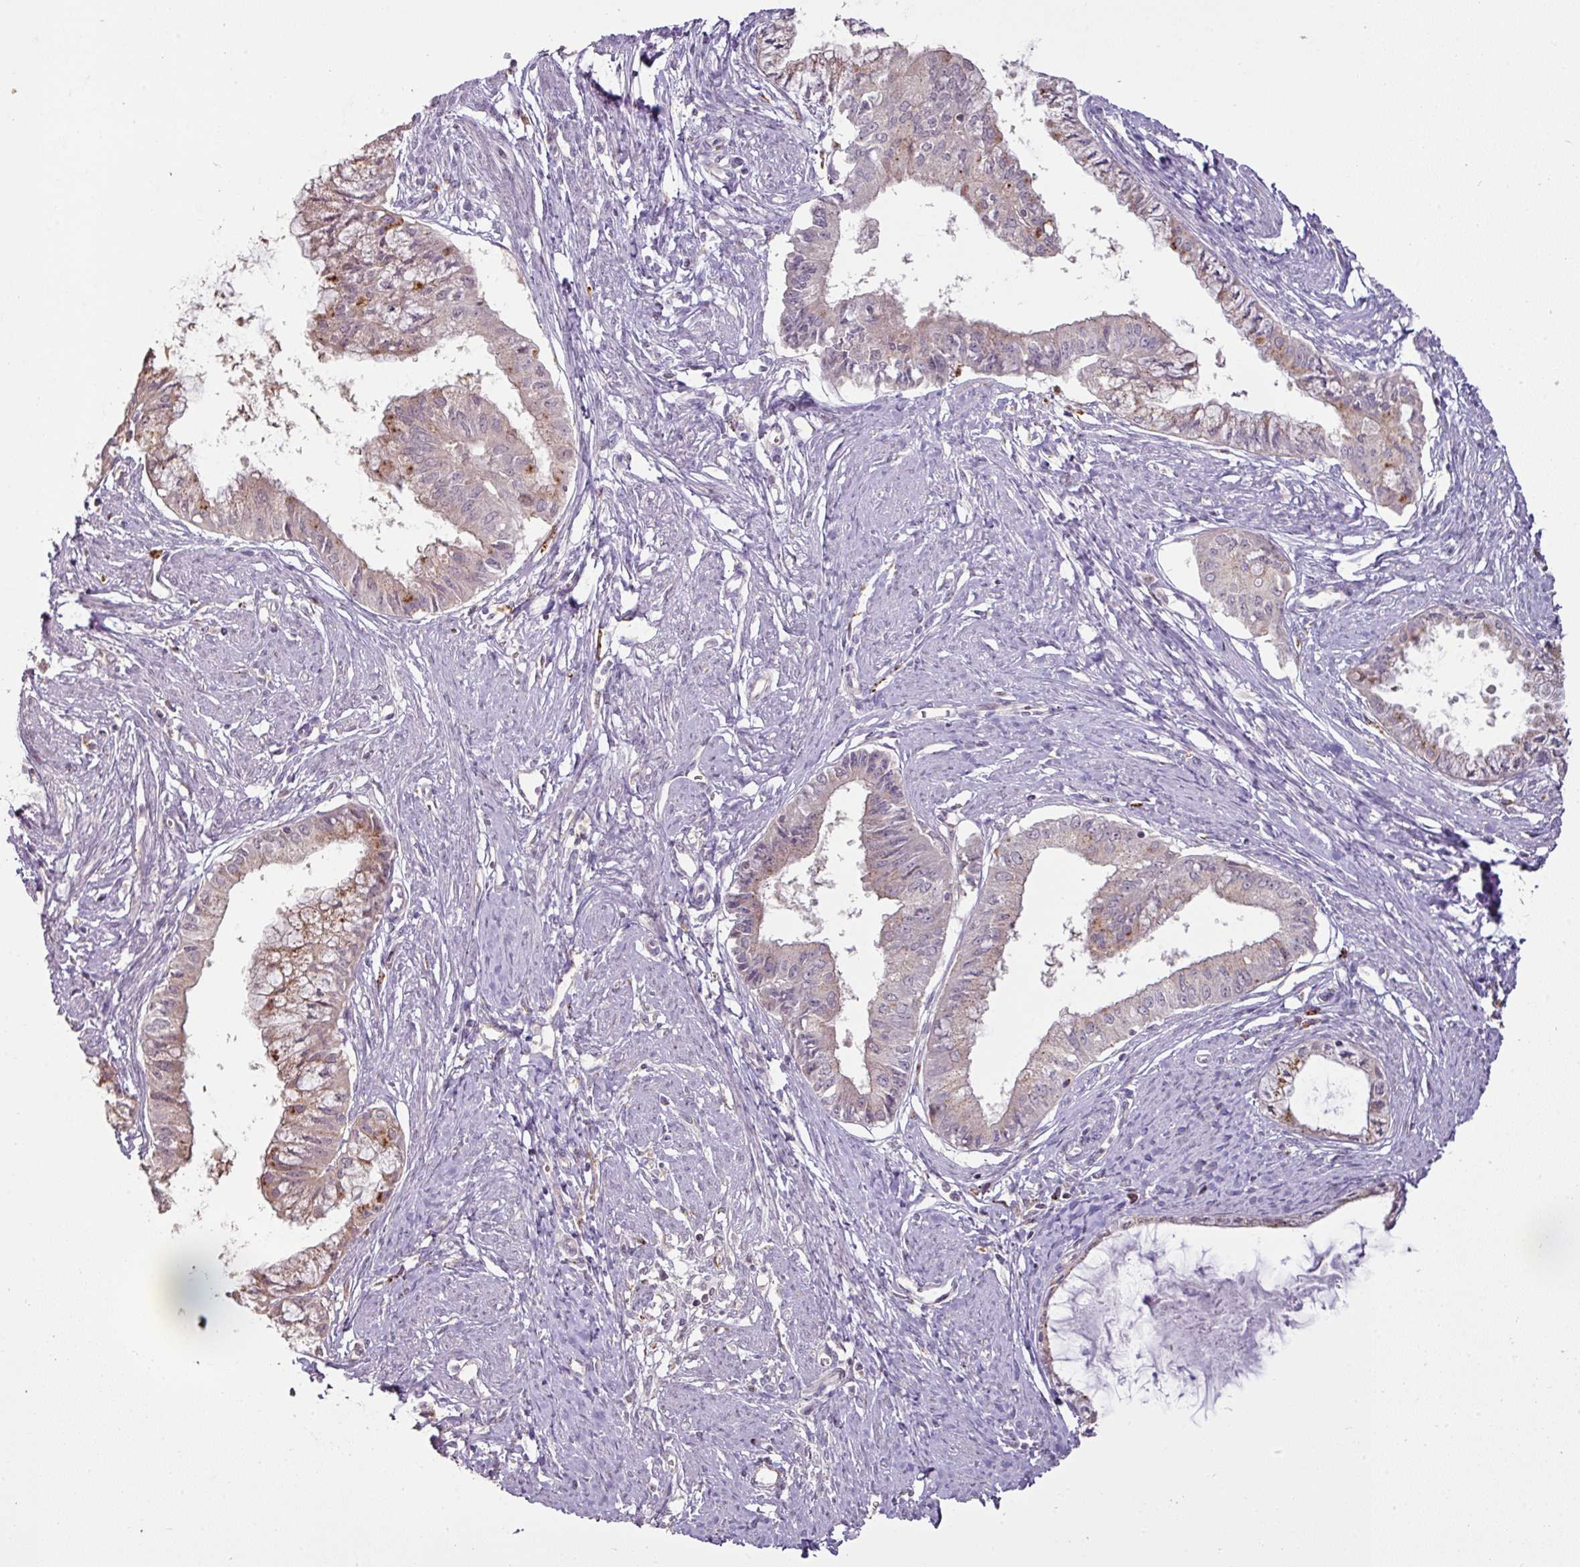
{"staining": {"intensity": "moderate", "quantity": "<25%", "location": "cytoplasmic/membranous"}, "tissue": "endometrial cancer", "cell_type": "Tumor cells", "image_type": "cancer", "snomed": [{"axis": "morphology", "description": "Adenocarcinoma, NOS"}, {"axis": "topography", "description": "Endometrium"}], "caption": "A histopathology image of human adenocarcinoma (endometrial) stained for a protein reveals moderate cytoplasmic/membranous brown staining in tumor cells.", "gene": "CXCR5", "patient": {"sex": "female", "age": 76}}